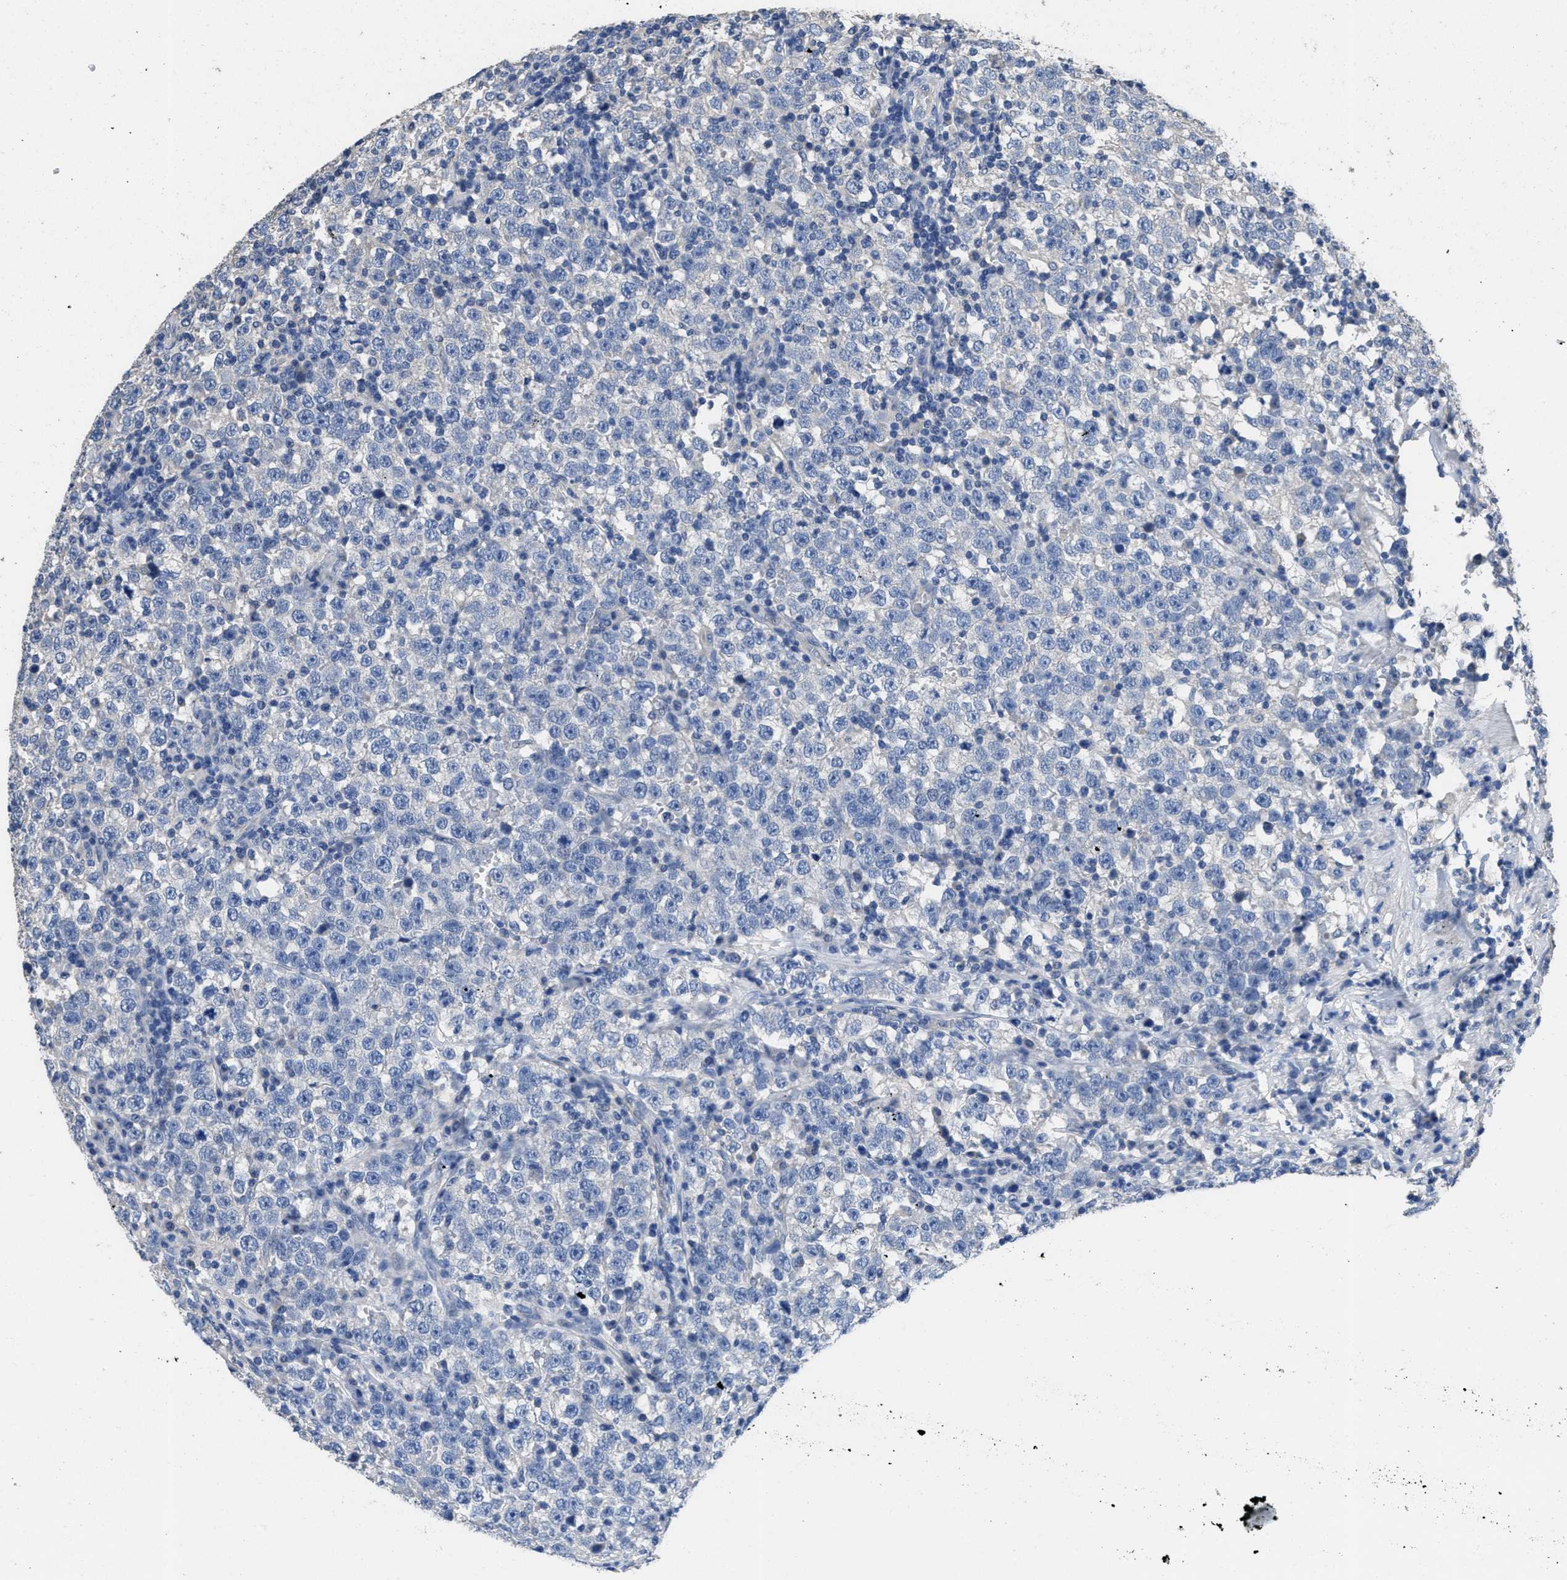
{"staining": {"intensity": "negative", "quantity": "none", "location": "none"}, "tissue": "testis cancer", "cell_type": "Tumor cells", "image_type": "cancer", "snomed": [{"axis": "morphology", "description": "Seminoma, NOS"}, {"axis": "topography", "description": "Testis"}], "caption": "Tumor cells show no significant protein positivity in testis cancer.", "gene": "CA9", "patient": {"sex": "male", "age": 43}}